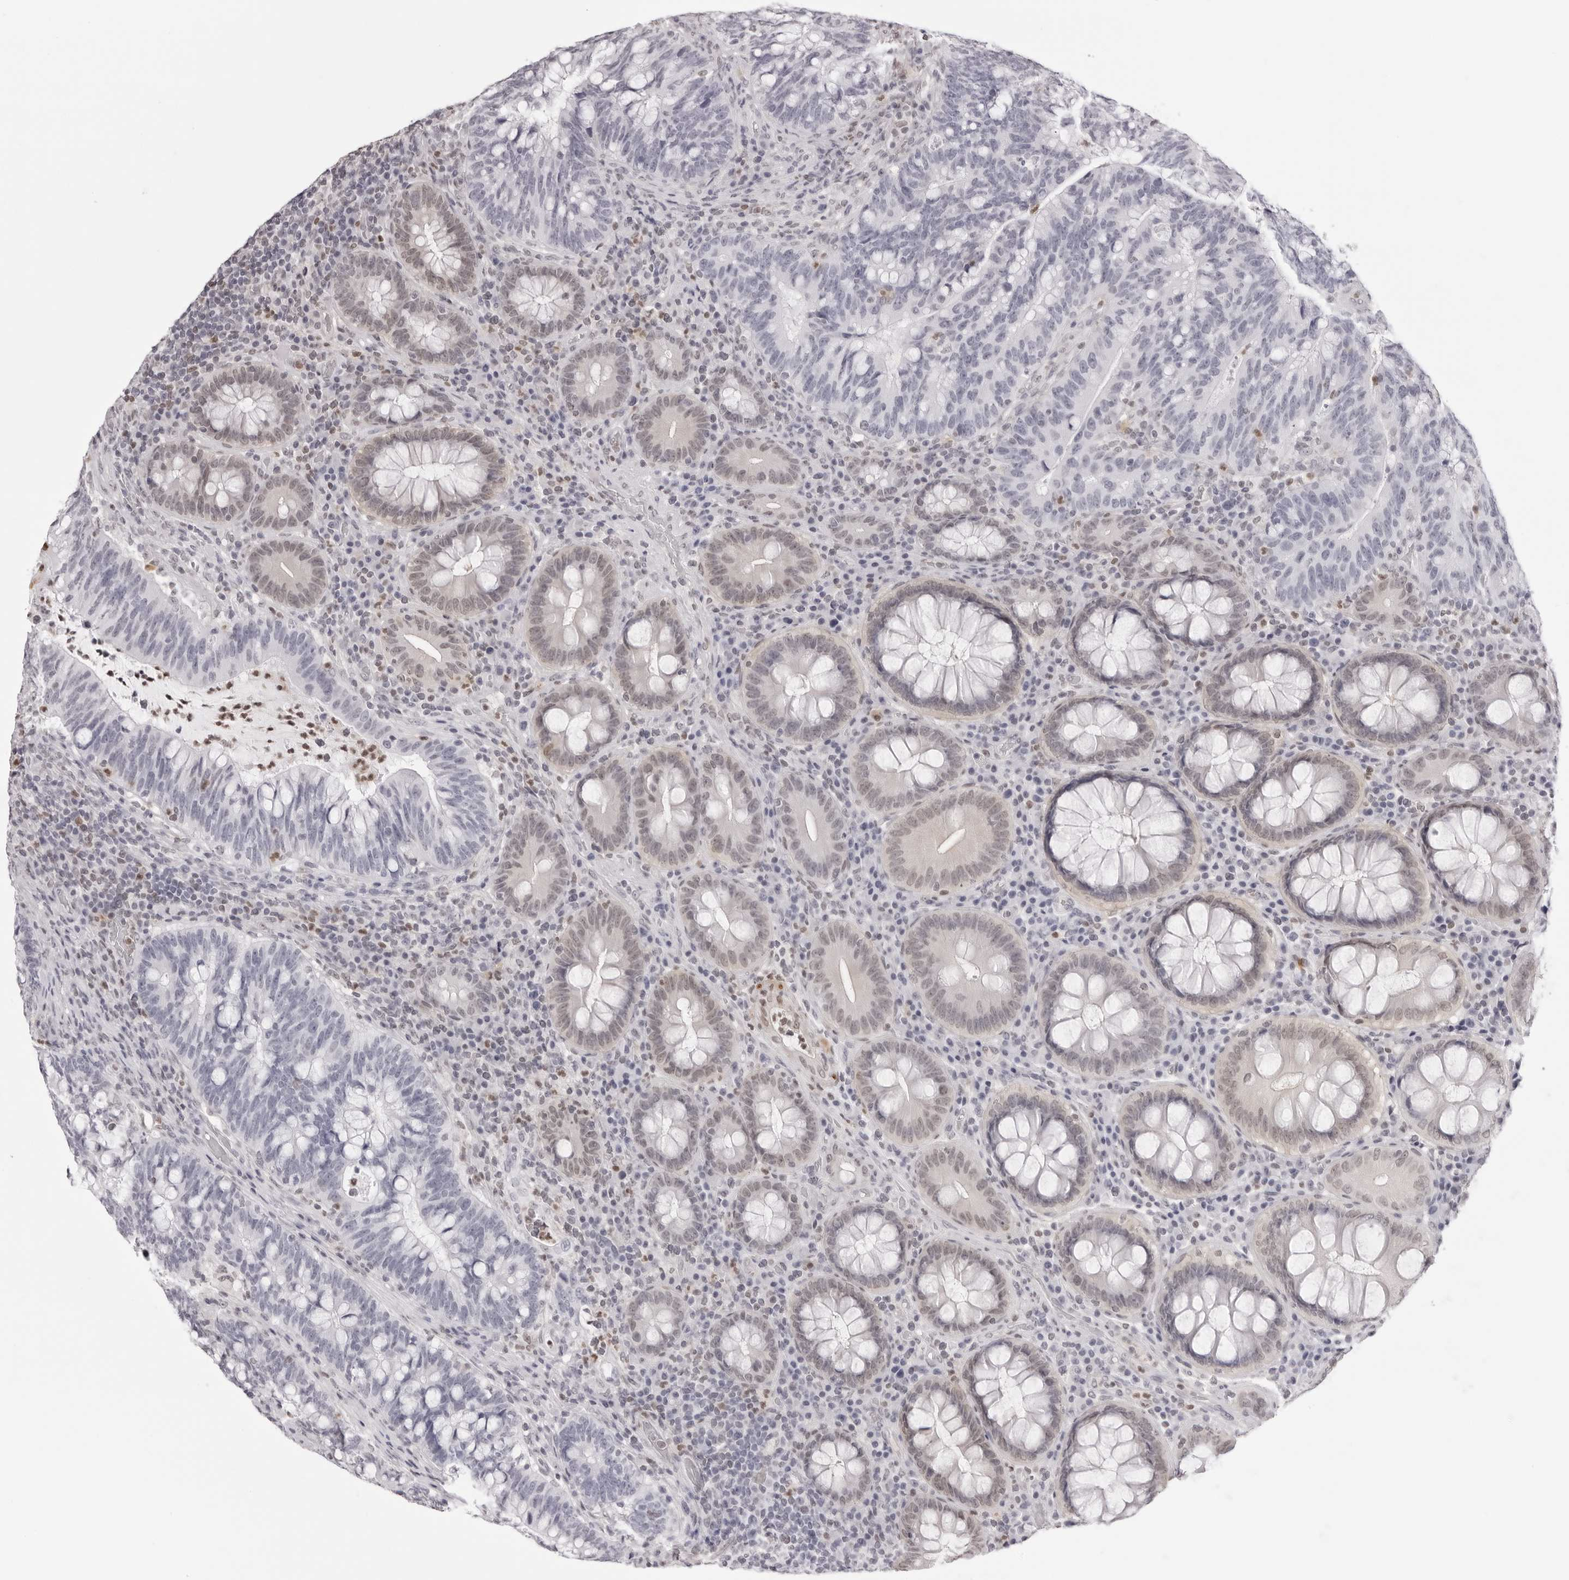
{"staining": {"intensity": "negative", "quantity": "none", "location": "none"}, "tissue": "colorectal cancer", "cell_type": "Tumor cells", "image_type": "cancer", "snomed": [{"axis": "morphology", "description": "Adenocarcinoma, NOS"}, {"axis": "topography", "description": "Colon"}], "caption": "The IHC histopathology image has no significant expression in tumor cells of colorectal cancer tissue.", "gene": "HSPA4", "patient": {"sex": "female", "age": 66}}